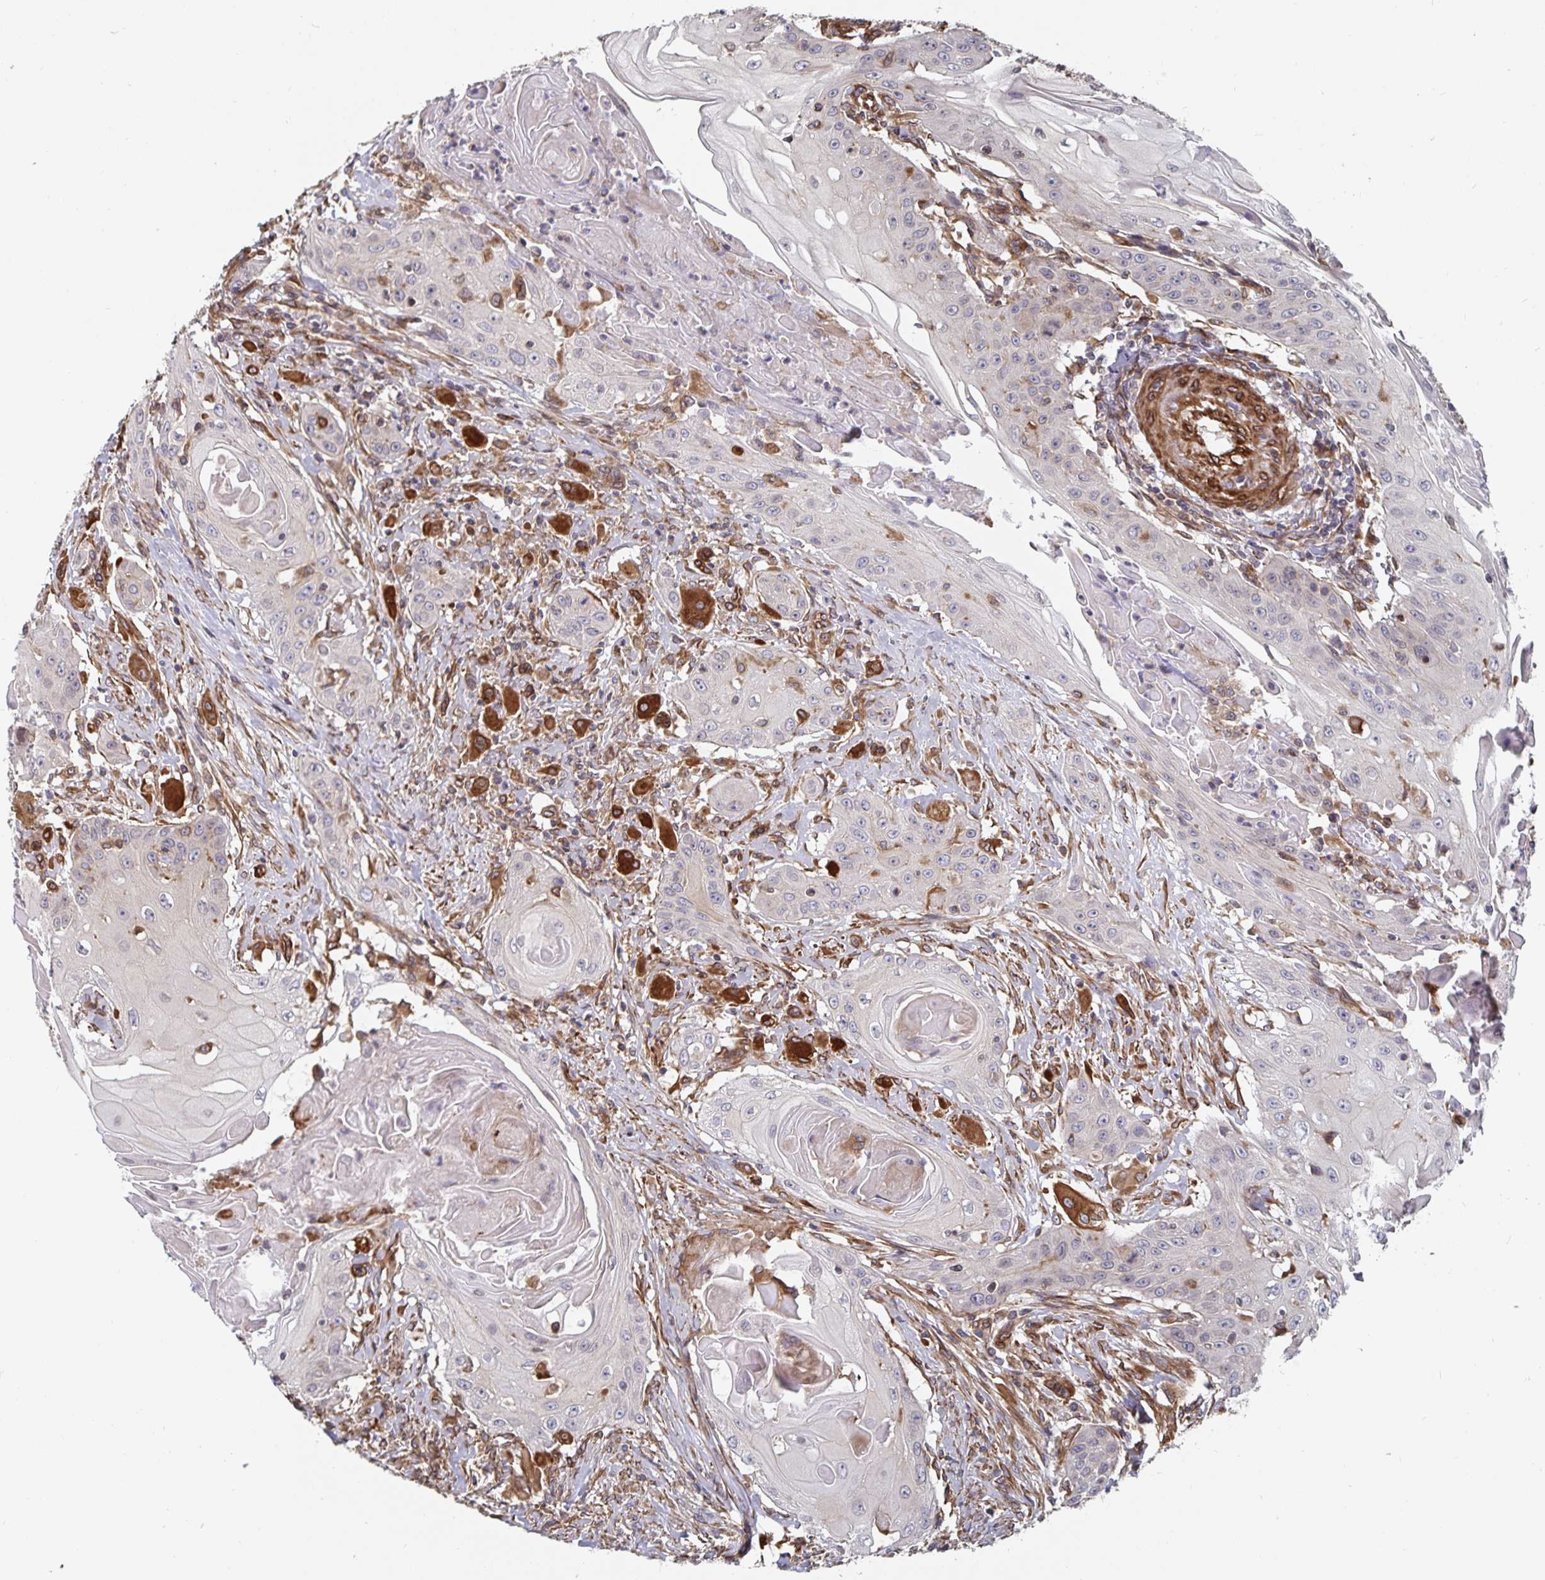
{"staining": {"intensity": "weak", "quantity": "<25%", "location": "cytoplasmic/membranous"}, "tissue": "head and neck cancer", "cell_type": "Tumor cells", "image_type": "cancer", "snomed": [{"axis": "morphology", "description": "Squamous cell carcinoma, NOS"}, {"axis": "topography", "description": "Oral tissue"}, {"axis": "topography", "description": "Head-Neck"}, {"axis": "topography", "description": "Neck, NOS"}], "caption": "The image reveals no significant expression in tumor cells of head and neck squamous cell carcinoma. (Brightfield microscopy of DAB IHC at high magnification).", "gene": "BCAP29", "patient": {"sex": "female", "age": 55}}